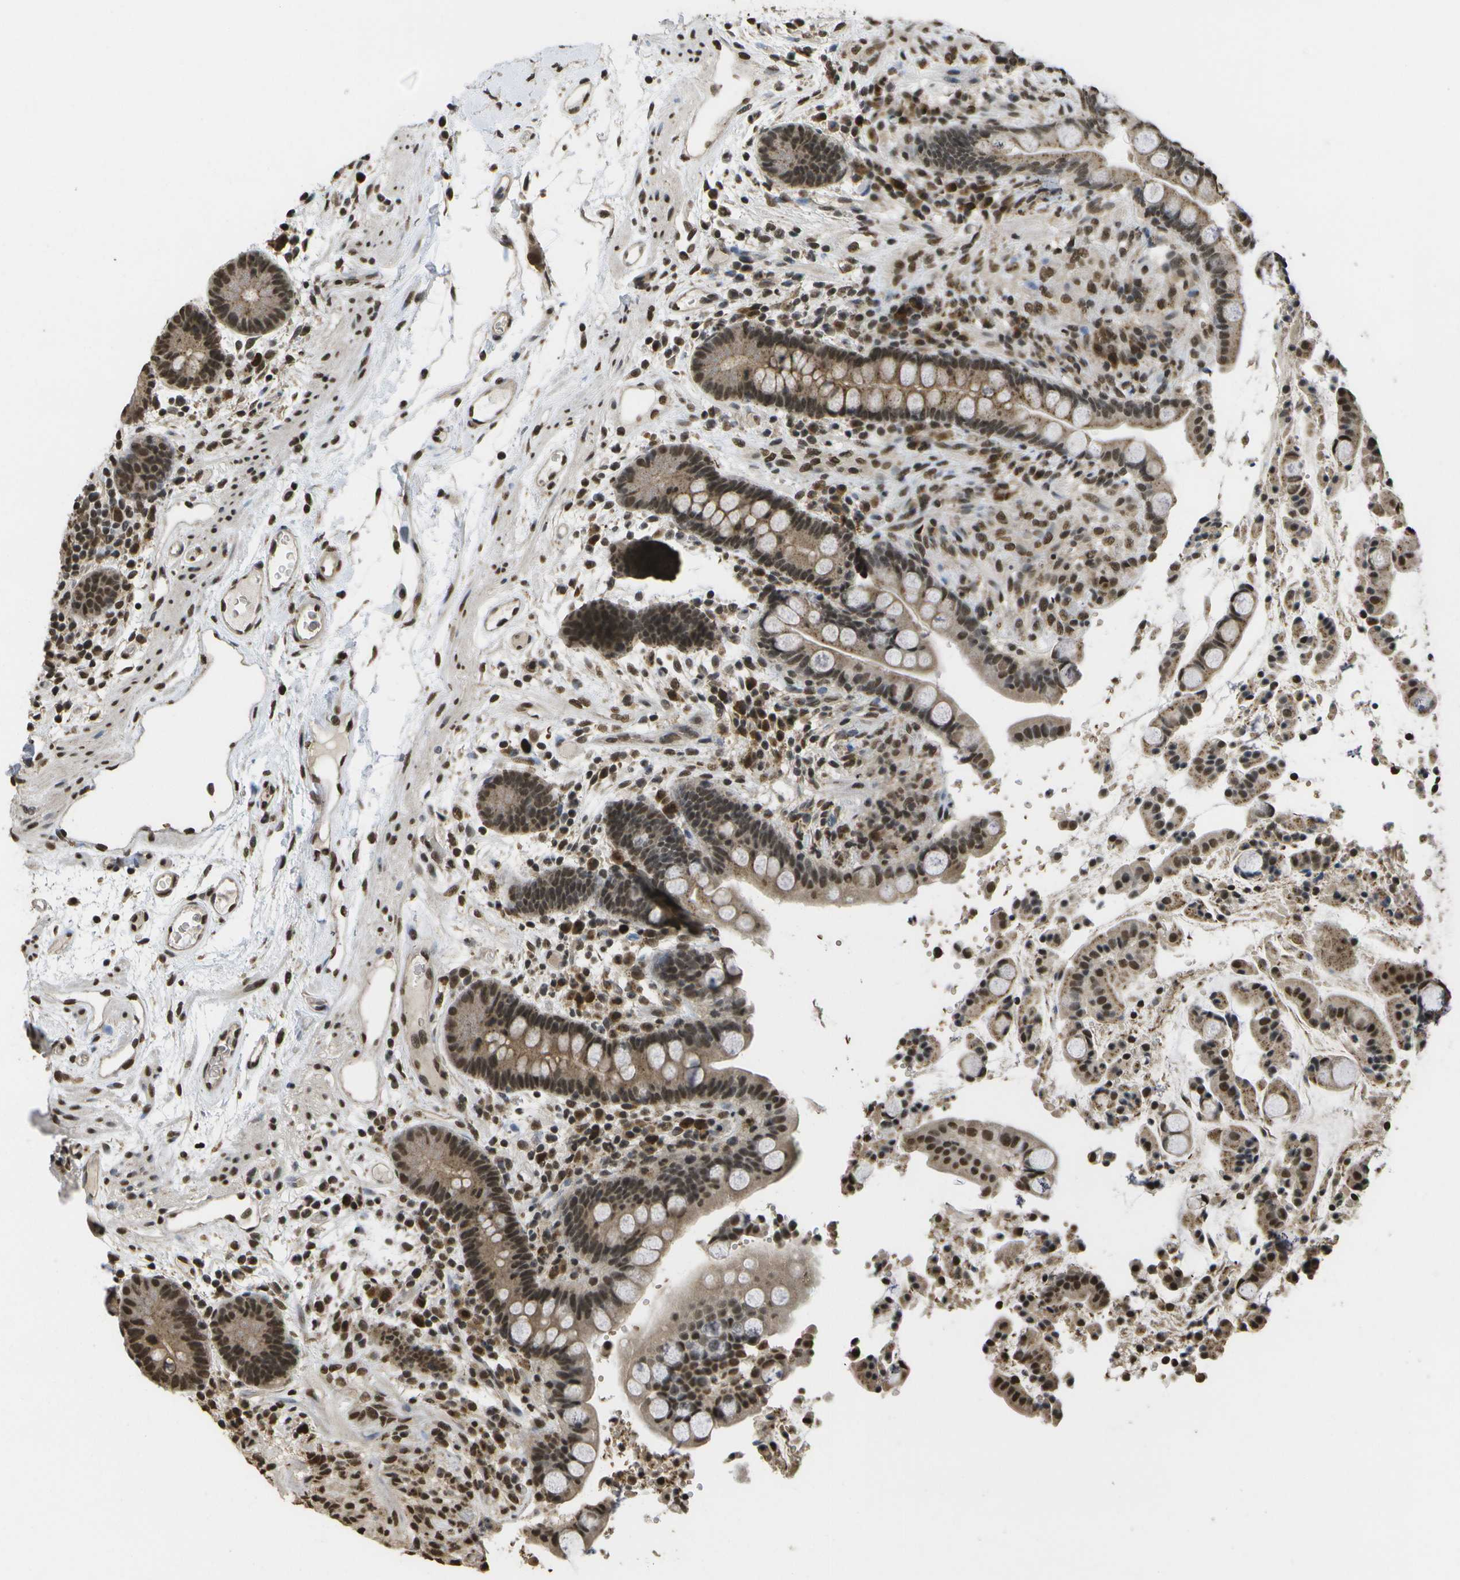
{"staining": {"intensity": "strong", "quantity": ">75%", "location": "nuclear"}, "tissue": "colon", "cell_type": "Endothelial cells", "image_type": "normal", "snomed": [{"axis": "morphology", "description": "Normal tissue, NOS"}, {"axis": "topography", "description": "Colon"}], "caption": "An image of human colon stained for a protein reveals strong nuclear brown staining in endothelial cells. (brown staining indicates protein expression, while blue staining denotes nuclei).", "gene": "SPEN", "patient": {"sex": "male", "age": 73}}